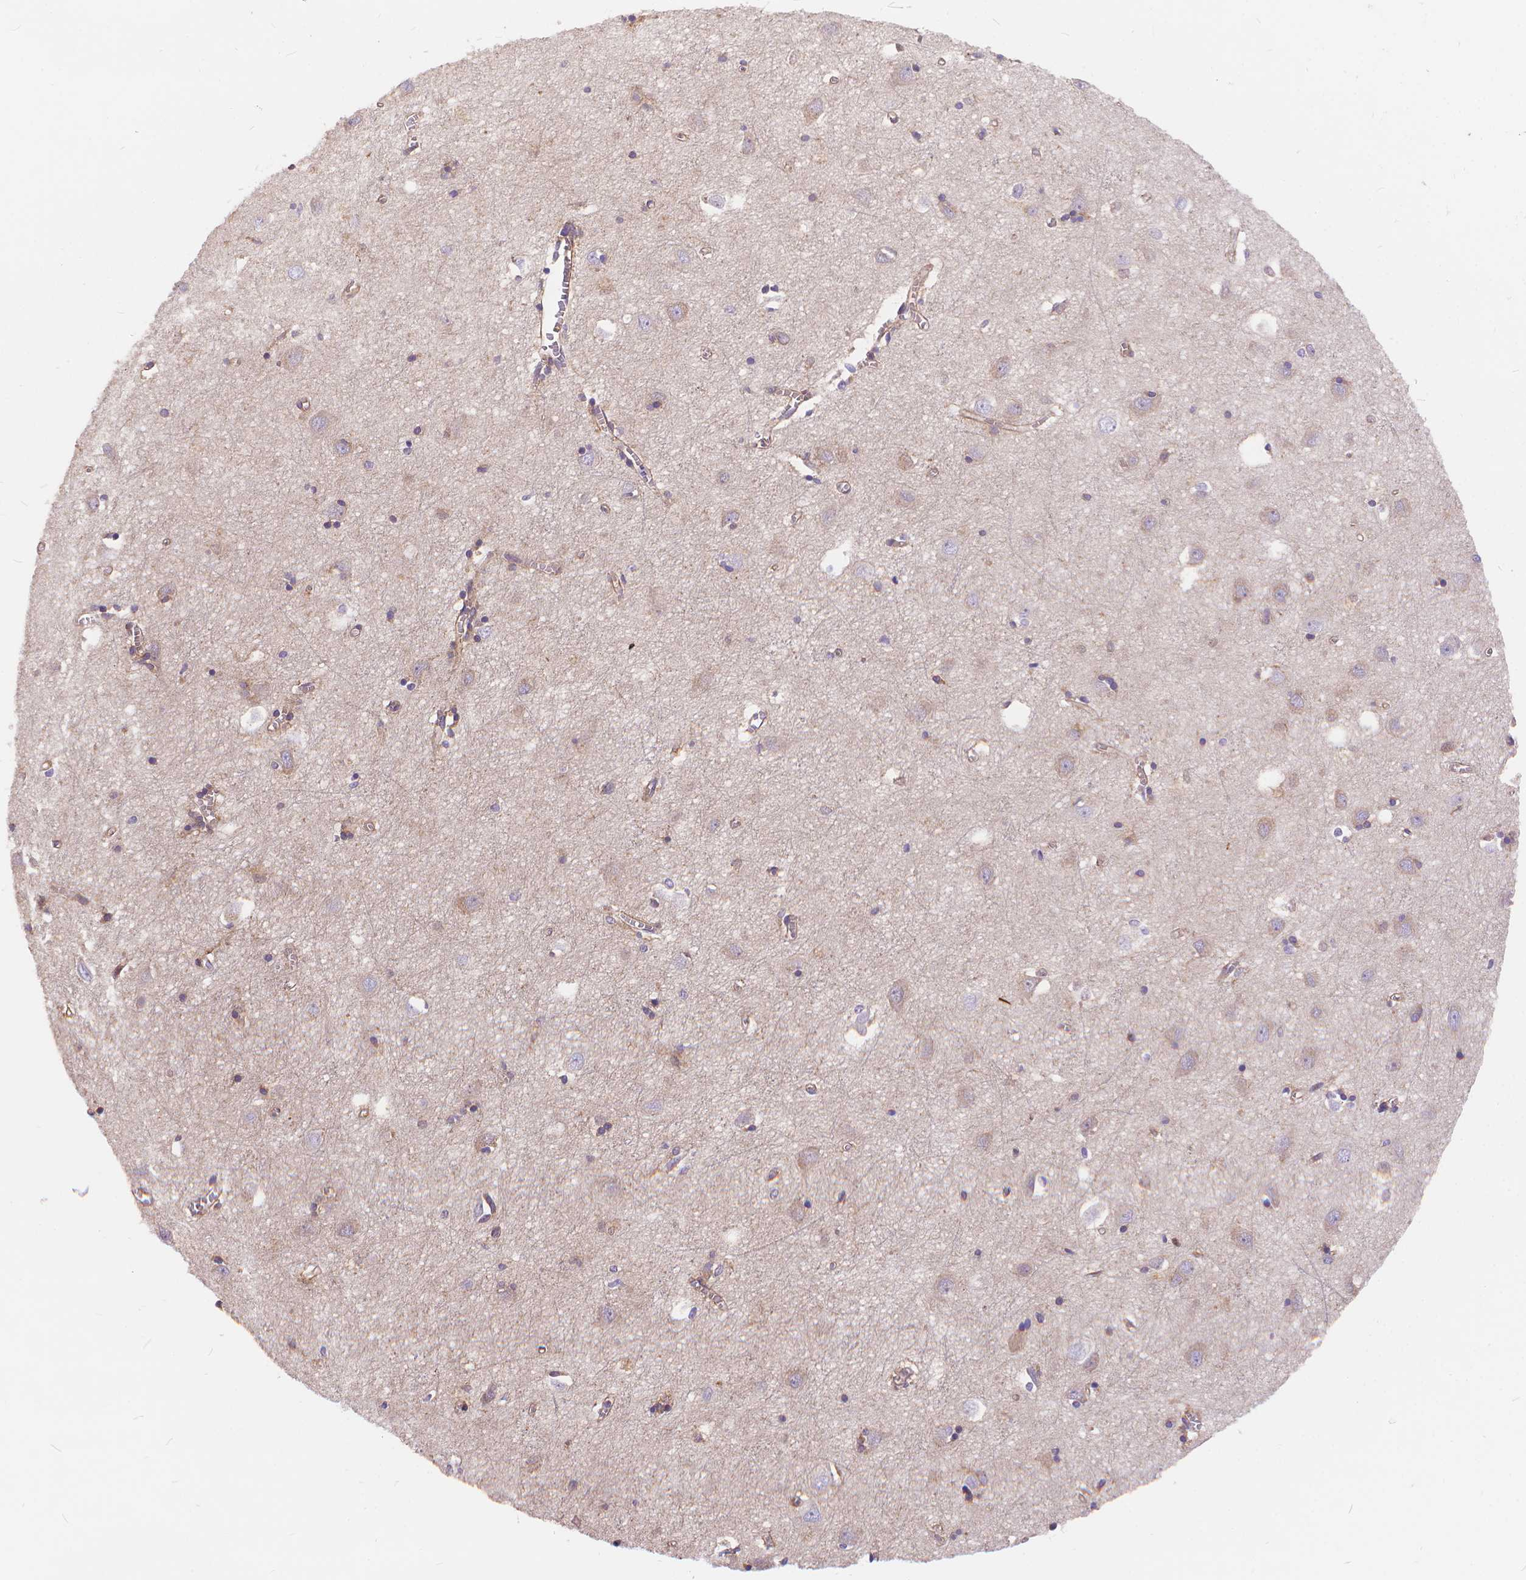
{"staining": {"intensity": "negative", "quantity": "none", "location": "none"}, "tissue": "cerebral cortex", "cell_type": "Endothelial cells", "image_type": "normal", "snomed": [{"axis": "morphology", "description": "Normal tissue, NOS"}, {"axis": "topography", "description": "Cerebral cortex"}], "caption": "This is an IHC histopathology image of unremarkable human cerebral cortex. There is no positivity in endothelial cells.", "gene": "ARAP1", "patient": {"sex": "male", "age": 70}}